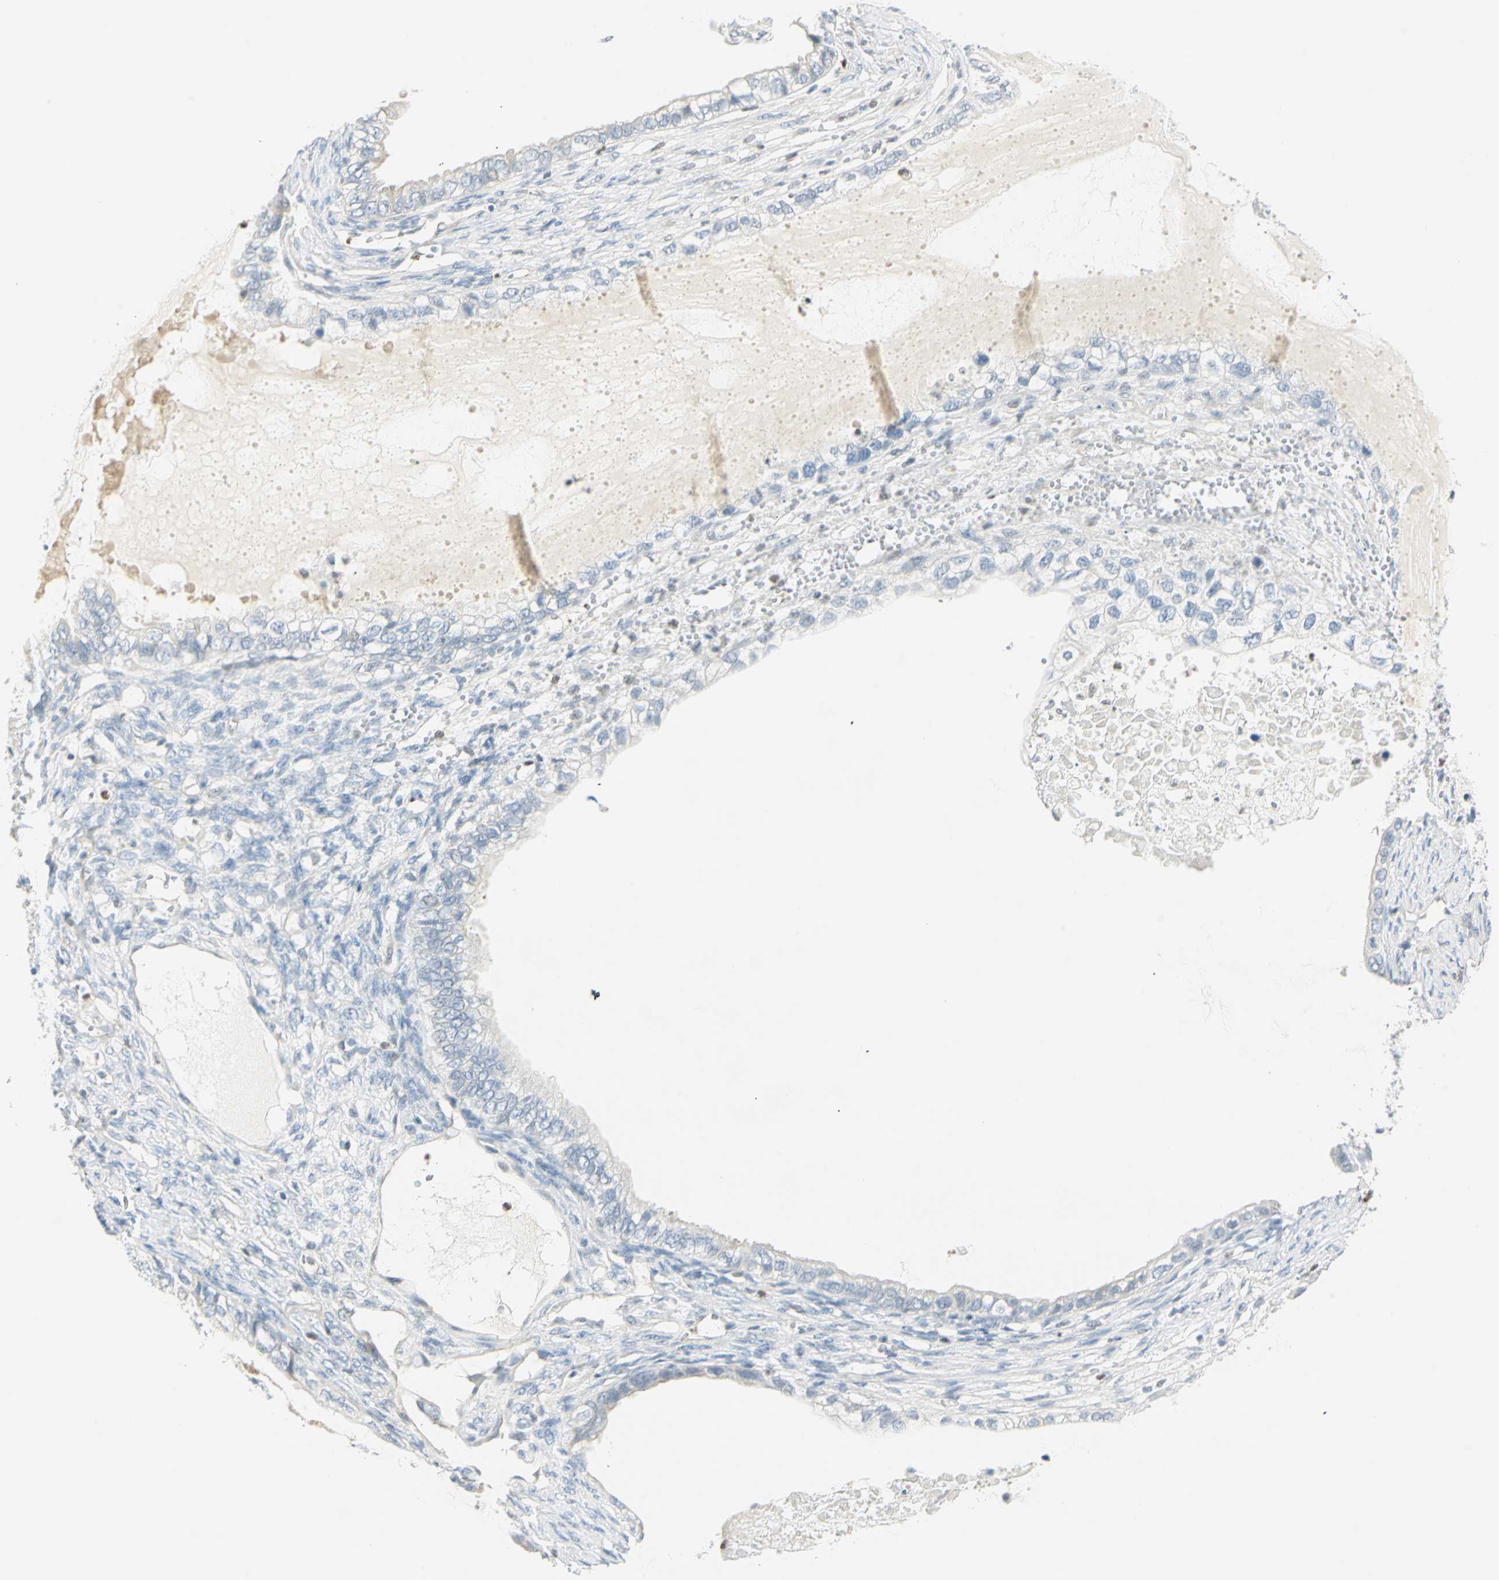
{"staining": {"intensity": "negative", "quantity": "none", "location": "none"}, "tissue": "ovarian cancer", "cell_type": "Tumor cells", "image_type": "cancer", "snomed": [{"axis": "morphology", "description": "Cystadenocarcinoma, mucinous, NOS"}, {"axis": "topography", "description": "Ovary"}], "caption": "Mucinous cystadenocarcinoma (ovarian) was stained to show a protein in brown. There is no significant positivity in tumor cells. (DAB (3,3'-diaminobenzidine) IHC visualized using brightfield microscopy, high magnification).", "gene": "MLLT10", "patient": {"sex": "female", "age": 80}}